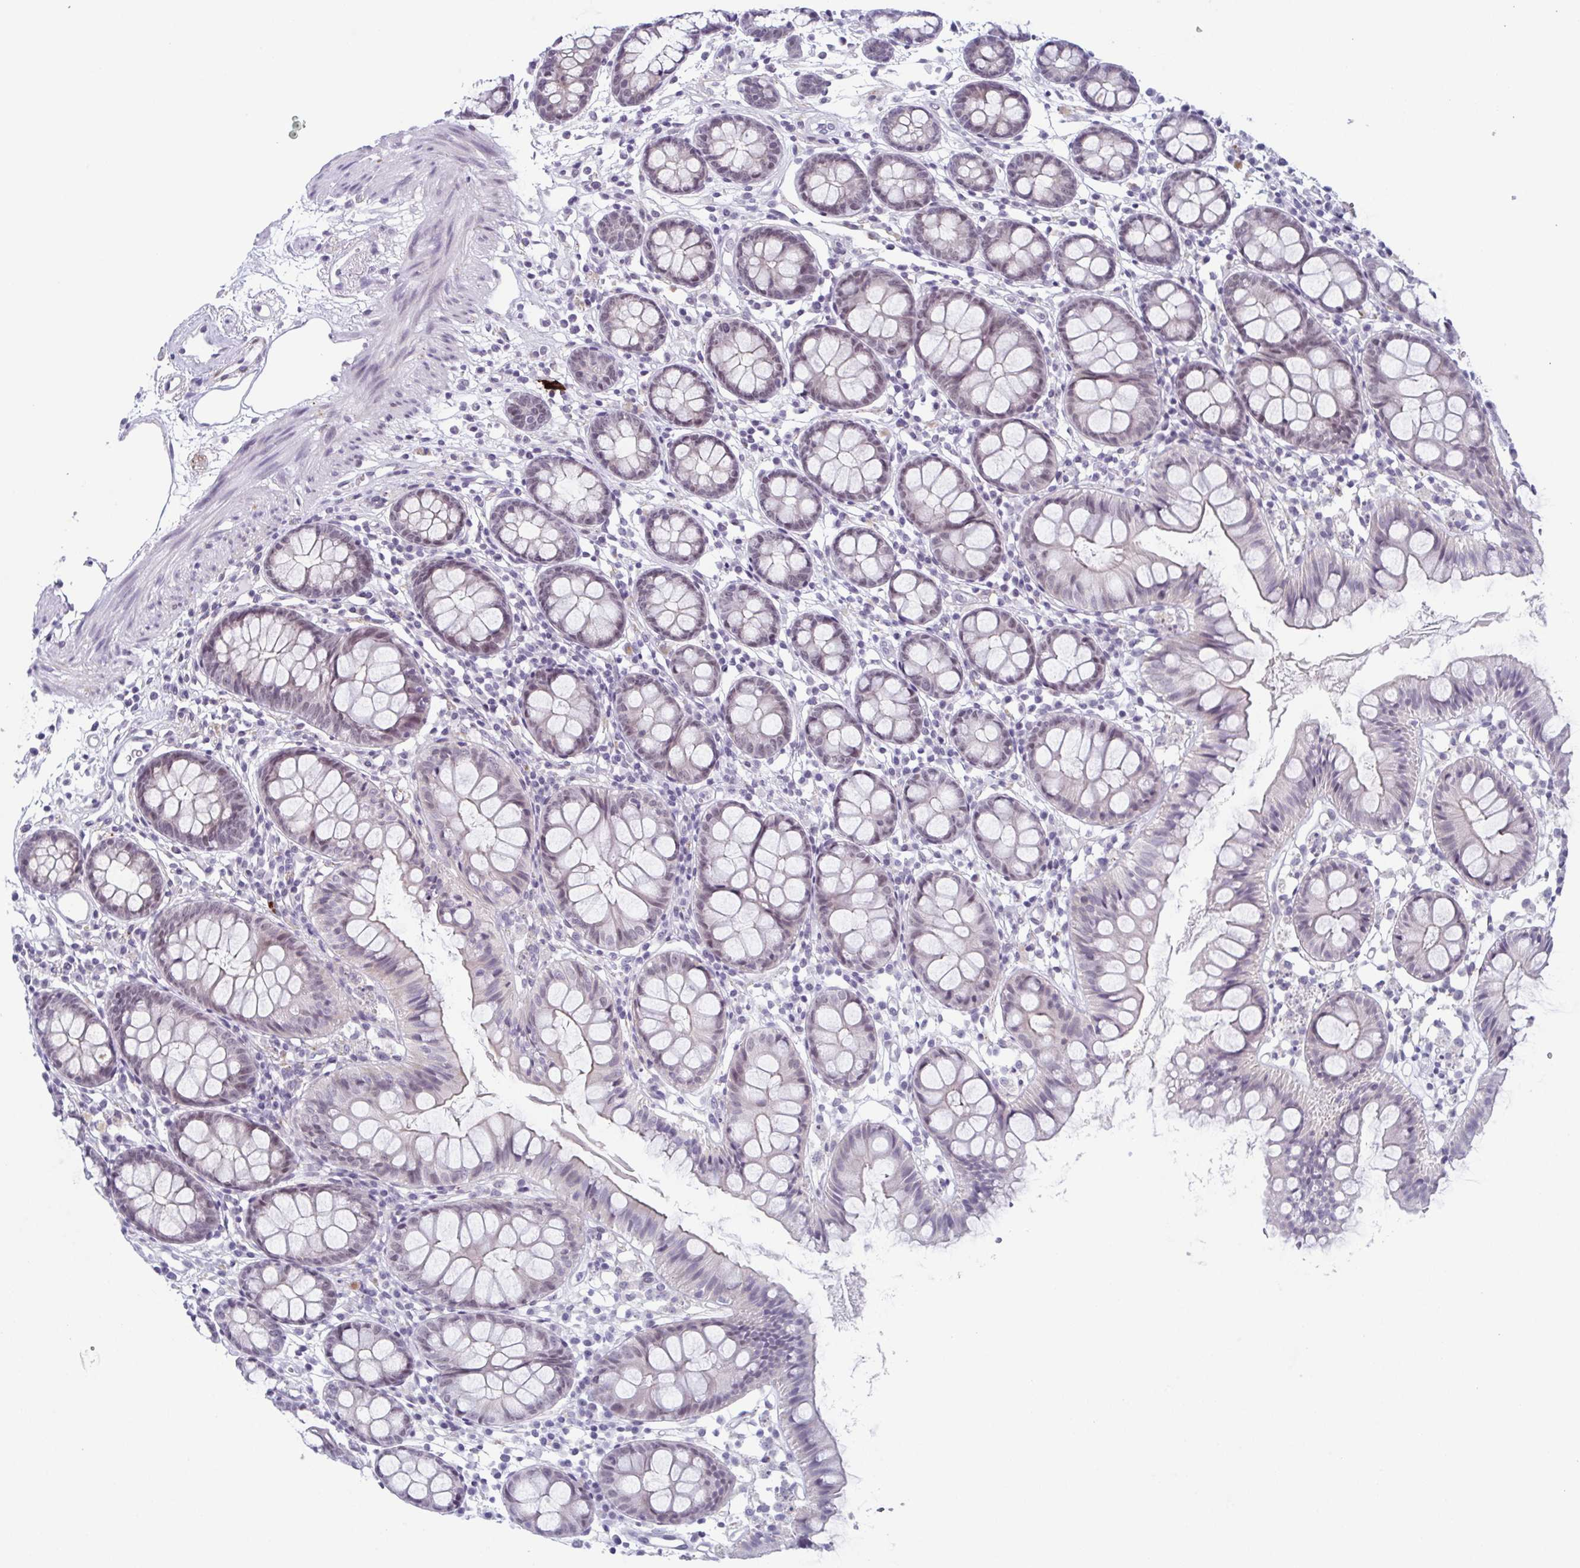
{"staining": {"intensity": "negative", "quantity": "none", "location": "none"}, "tissue": "colon", "cell_type": "Endothelial cells", "image_type": "normal", "snomed": [{"axis": "morphology", "description": "Normal tissue, NOS"}, {"axis": "topography", "description": "Colon"}], "caption": "This image is of normal colon stained with immunohistochemistry to label a protein in brown with the nuclei are counter-stained blue. There is no positivity in endothelial cells. (Immunohistochemistry (ihc), brightfield microscopy, high magnification).", "gene": "ZFP64", "patient": {"sex": "female", "age": 84}}